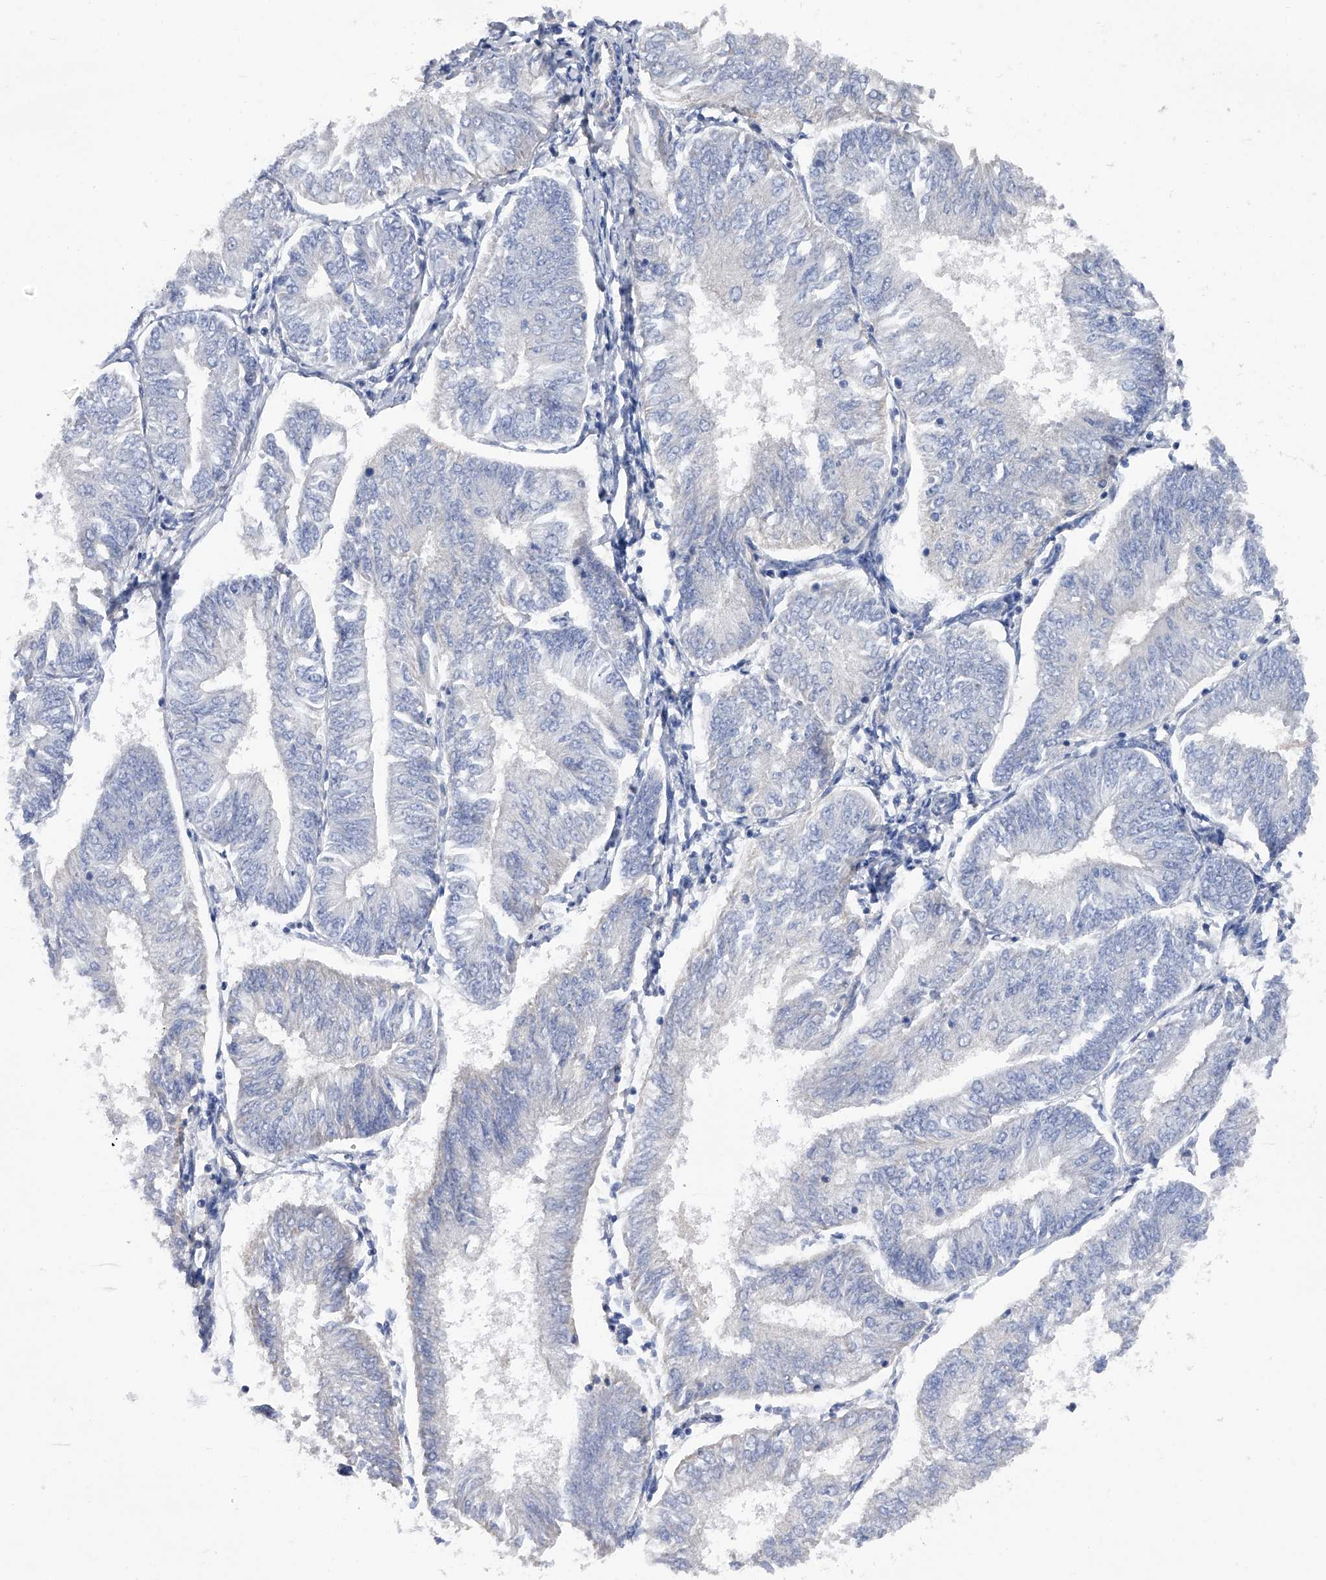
{"staining": {"intensity": "negative", "quantity": "none", "location": "none"}, "tissue": "endometrial cancer", "cell_type": "Tumor cells", "image_type": "cancer", "snomed": [{"axis": "morphology", "description": "Adenocarcinoma, NOS"}, {"axis": "topography", "description": "Endometrium"}], "caption": "Immunohistochemistry histopathology image of endometrial adenocarcinoma stained for a protein (brown), which displays no staining in tumor cells.", "gene": "RWDD2A", "patient": {"sex": "female", "age": 58}}